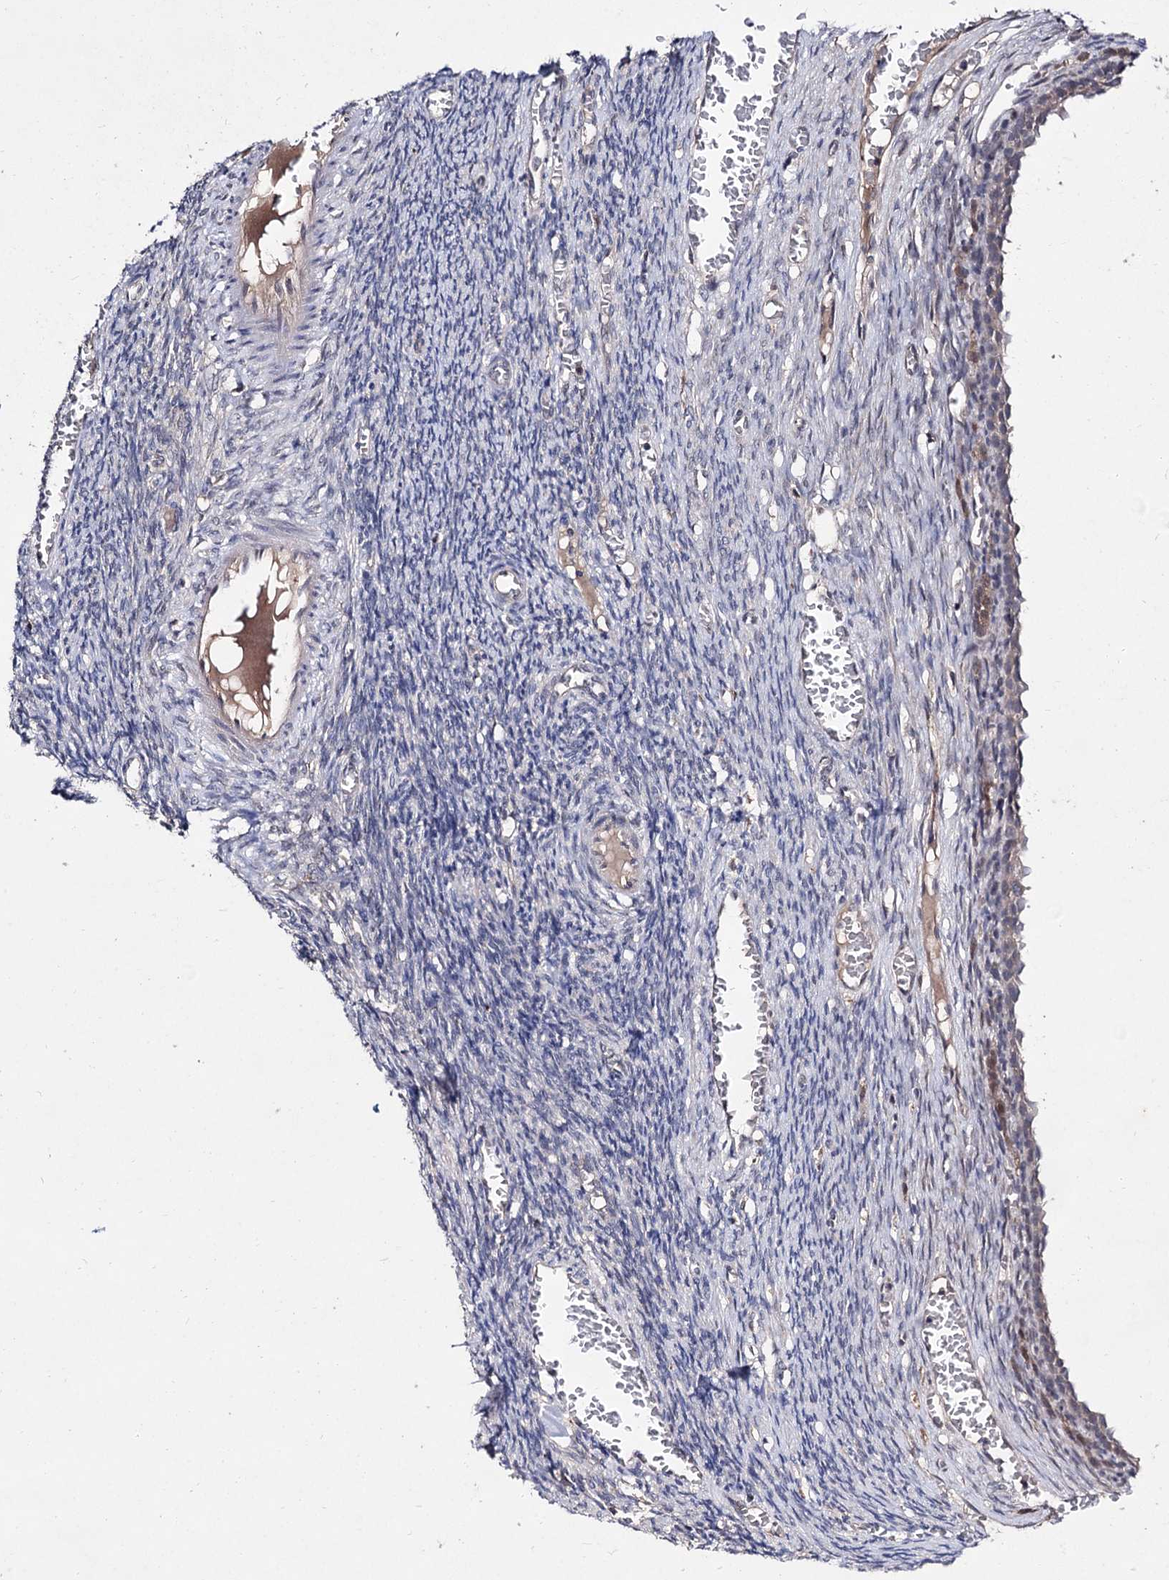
{"staining": {"intensity": "negative", "quantity": "none", "location": "none"}, "tissue": "ovary", "cell_type": "Ovarian stroma cells", "image_type": "normal", "snomed": [{"axis": "morphology", "description": "Normal tissue, NOS"}, {"axis": "topography", "description": "Ovary"}], "caption": "High magnification brightfield microscopy of normal ovary stained with DAB (brown) and counterstained with hematoxylin (blue): ovarian stroma cells show no significant positivity. (DAB IHC visualized using brightfield microscopy, high magnification).", "gene": "ACTR6", "patient": {"sex": "female", "age": 27}}